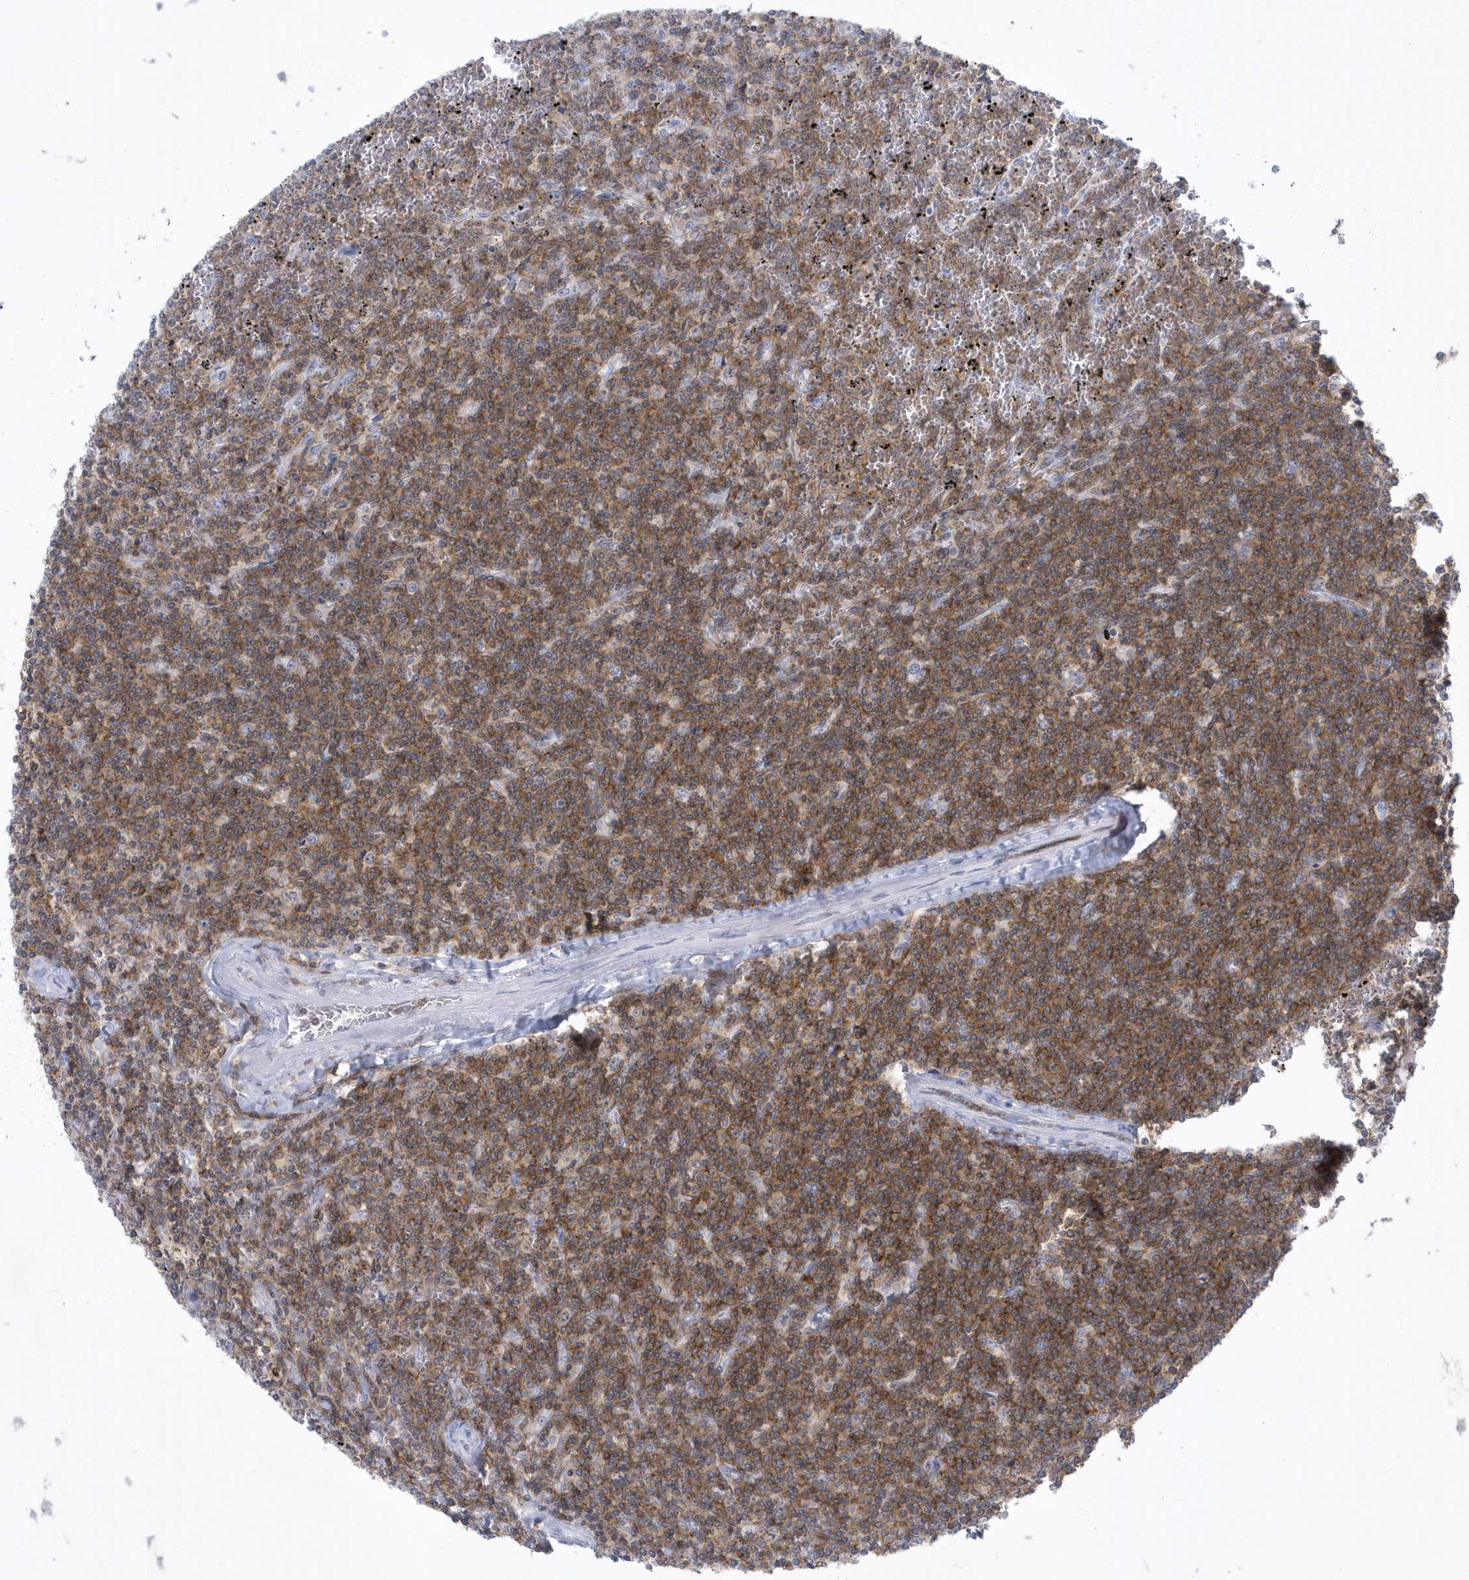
{"staining": {"intensity": "moderate", "quantity": ">75%", "location": "cytoplasmic/membranous"}, "tissue": "lymphoma", "cell_type": "Tumor cells", "image_type": "cancer", "snomed": [{"axis": "morphology", "description": "Malignant lymphoma, non-Hodgkin's type, Low grade"}, {"axis": "topography", "description": "Spleen"}], "caption": "Tumor cells display moderate cytoplasmic/membranous expression in about >75% of cells in lymphoma.", "gene": "PSD4", "patient": {"sex": "female", "age": 19}}